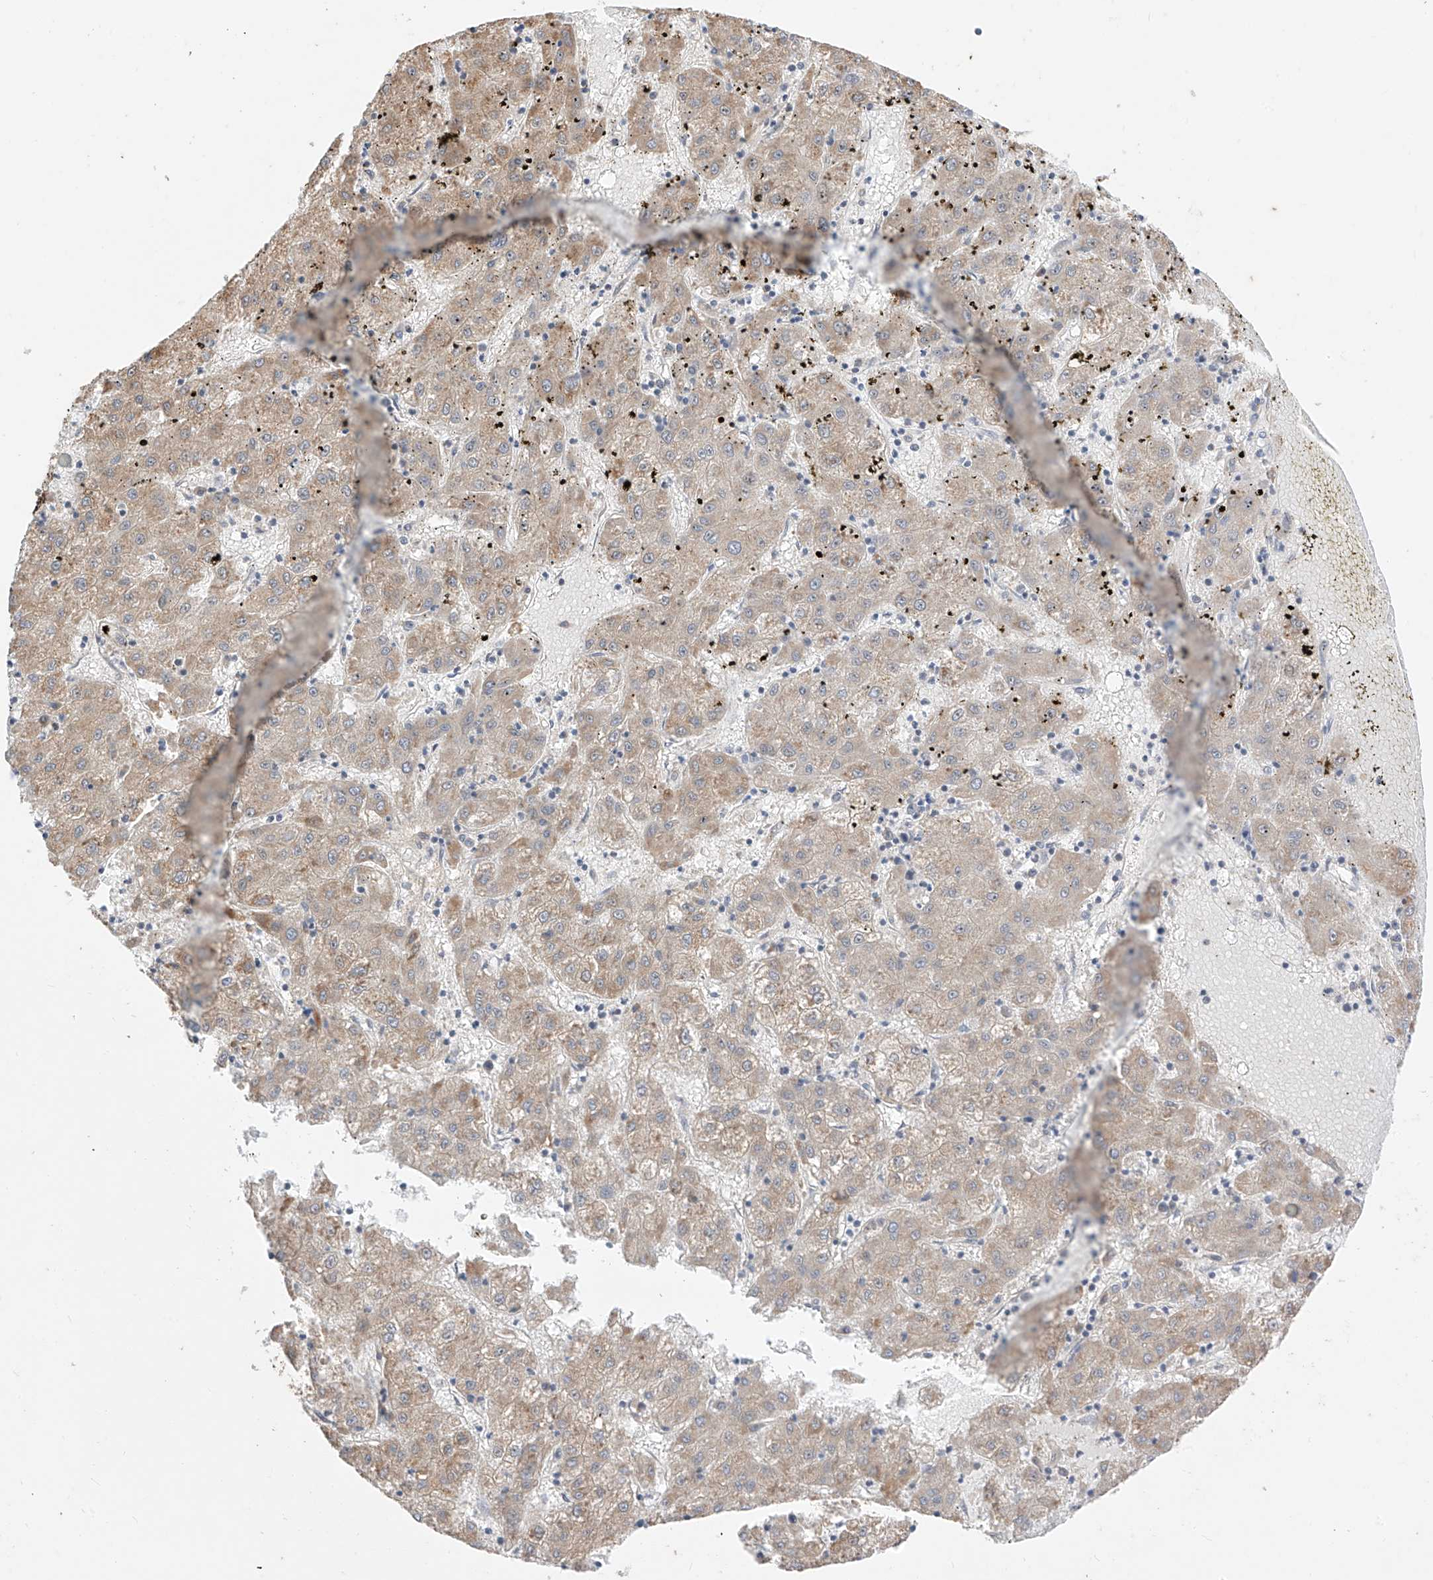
{"staining": {"intensity": "moderate", "quantity": "25%-75%", "location": "cytoplasmic/membranous"}, "tissue": "liver cancer", "cell_type": "Tumor cells", "image_type": "cancer", "snomed": [{"axis": "morphology", "description": "Carcinoma, Hepatocellular, NOS"}, {"axis": "topography", "description": "Liver"}], "caption": "Hepatocellular carcinoma (liver) was stained to show a protein in brown. There is medium levels of moderate cytoplasmic/membranous positivity in about 25%-75% of tumor cells.", "gene": "LATS1", "patient": {"sex": "male", "age": 72}}